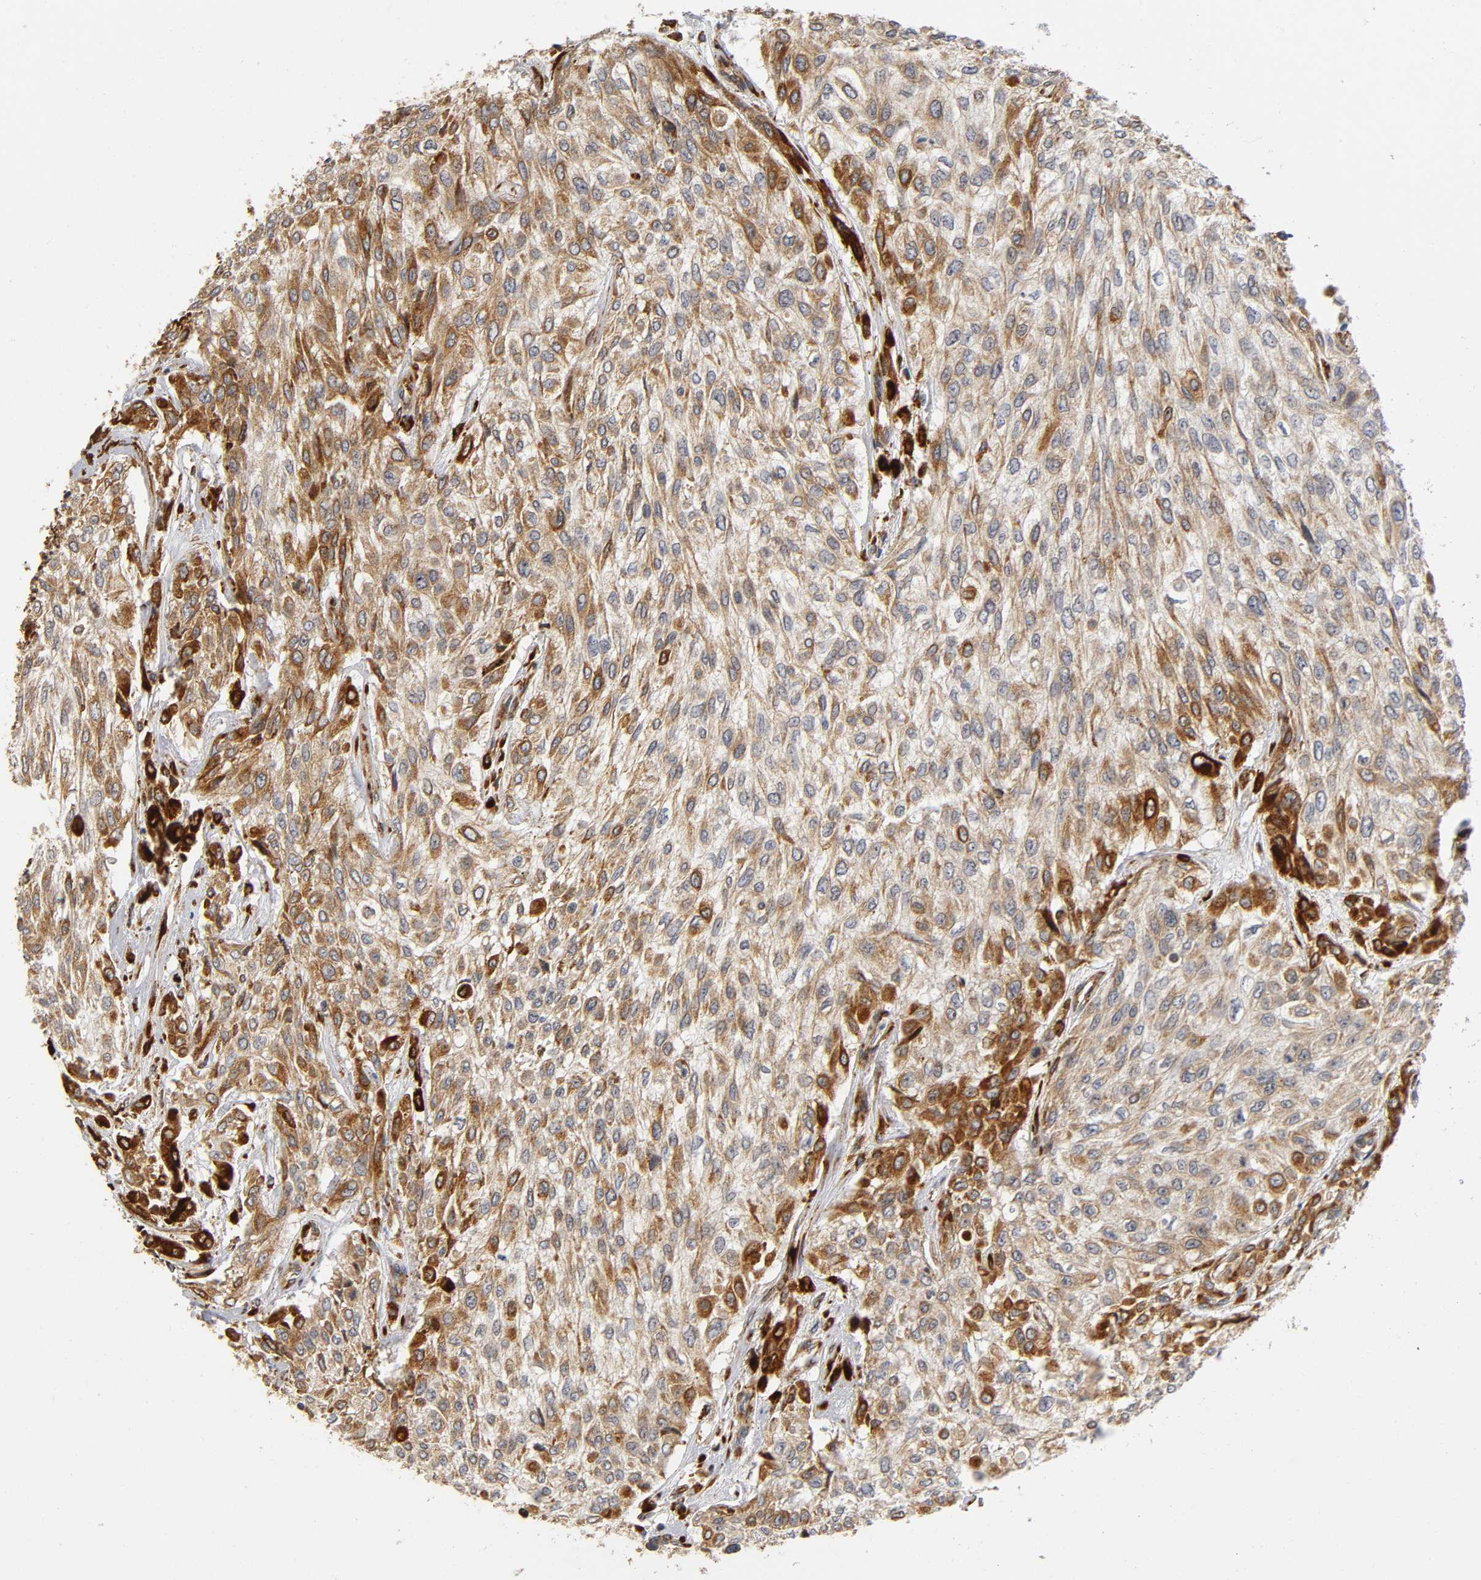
{"staining": {"intensity": "strong", "quantity": ">75%", "location": "cytoplasmic/membranous"}, "tissue": "urothelial cancer", "cell_type": "Tumor cells", "image_type": "cancer", "snomed": [{"axis": "morphology", "description": "Urothelial carcinoma, High grade"}, {"axis": "topography", "description": "Urinary bladder"}], "caption": "Immunohistochemical staining of urothelial cancer demonstrates high levels of strong cytoplasmic/membranous protein staining in approximately >75% of tumor cells. (brown staining indicates protein expression, while blue staining denotes nuclei).", "gene": "SOS2", "patient": {"sex": "male", "age": 57}}